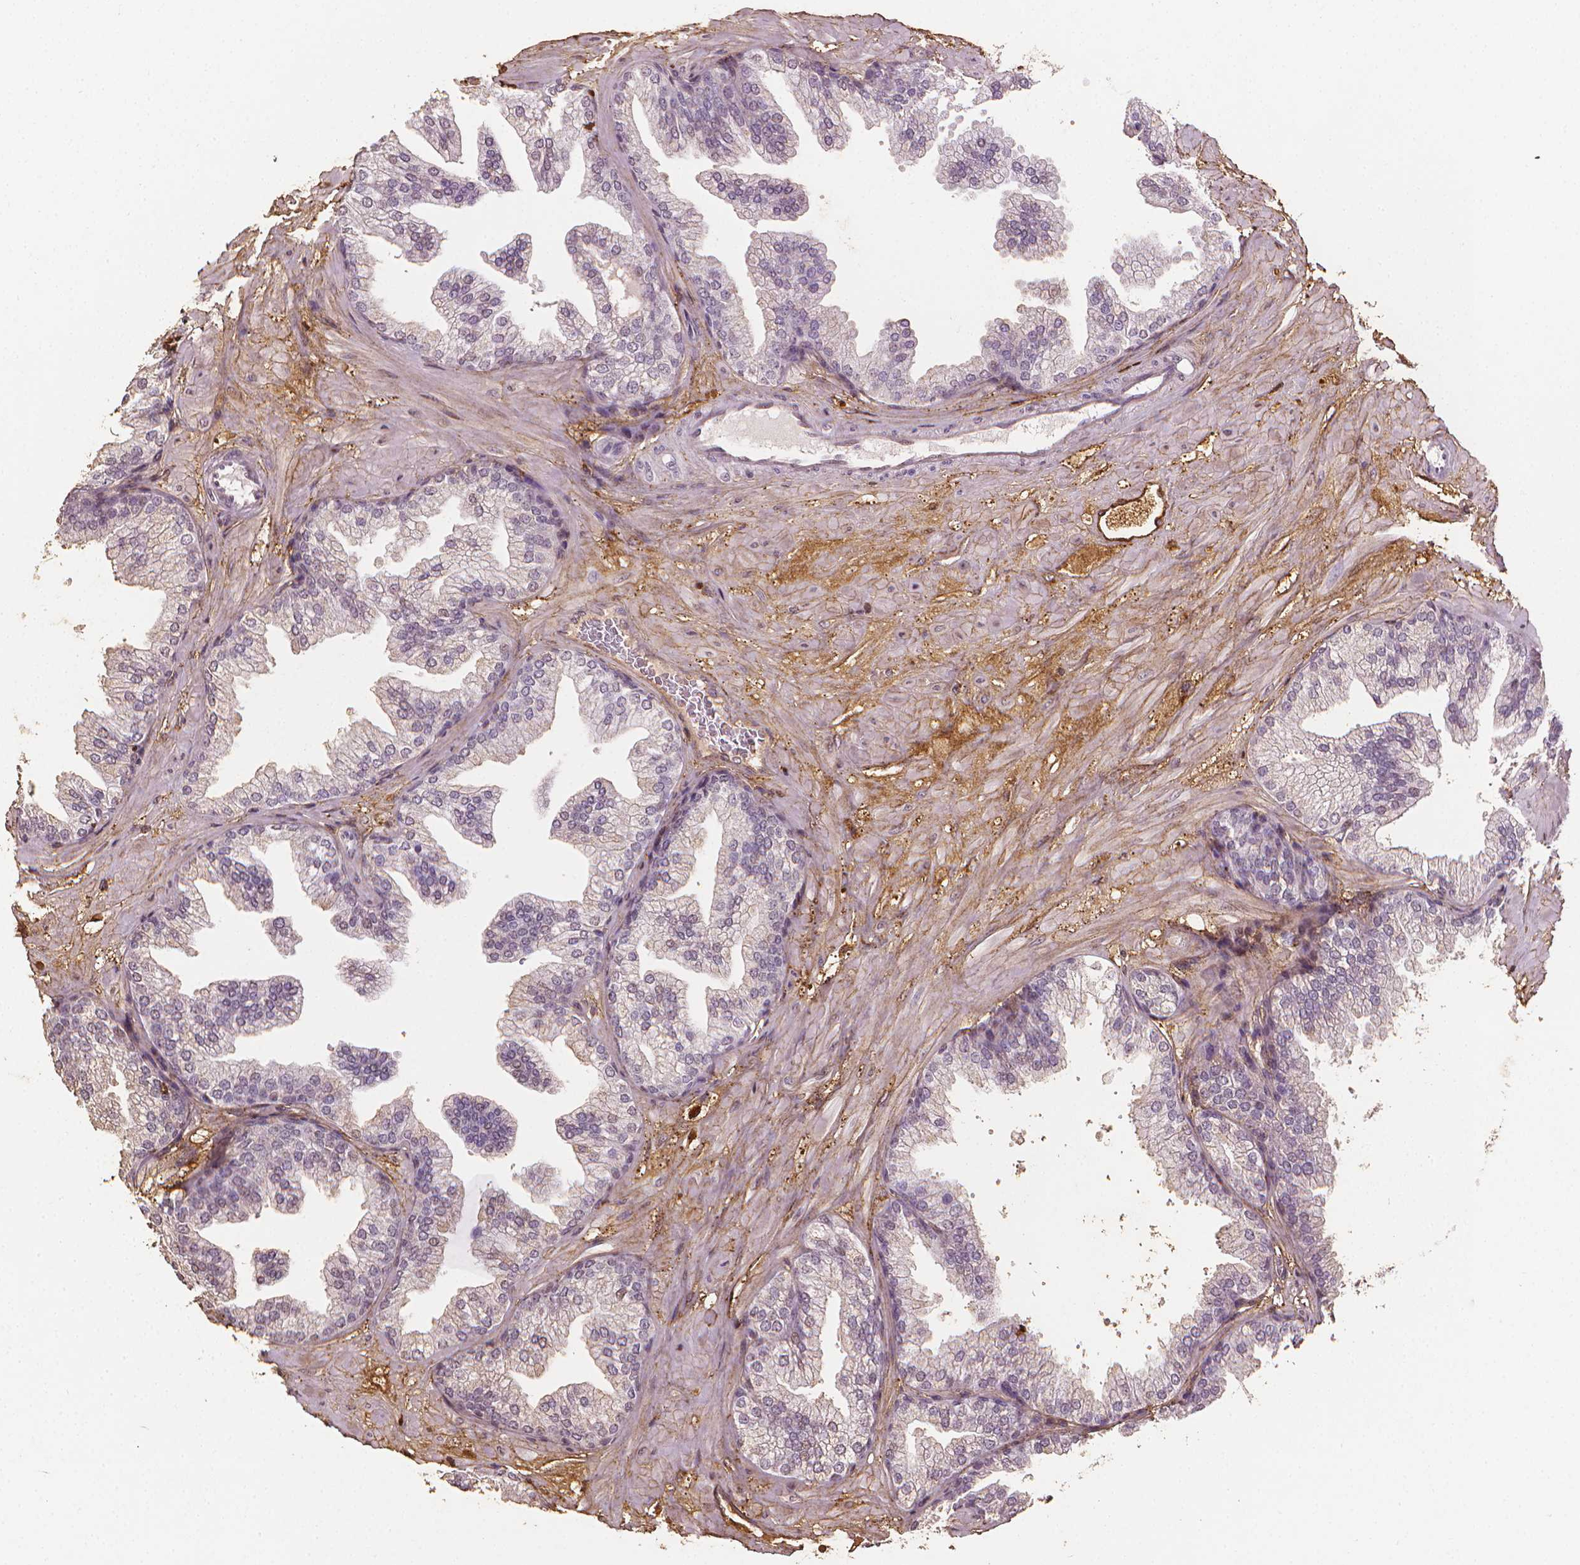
{"staining": {"intensity": "negative", "quantity": "none", "location": "none"}, "tissue": "prostate", "cell_type": "Glandular cells", "image_type": "normal", "snomed": [{"axis": "morphology", "description": "Normal tissue, NOS"}, {"axis": "topography", "description": "Prostate"}], "caption": "Immunohistochemistry (IHC) photomicrograph of benign prostate: prostate stained with DAB (3,3'-diaminobenzidine) displays no significant protein staining in glandular cells. (DAB (3,3'-diaminobenzidine) immunohistochemistry (IHC), high magnification).", "gene": "DCN", "patient": {"sex": "male", "age": 37}}